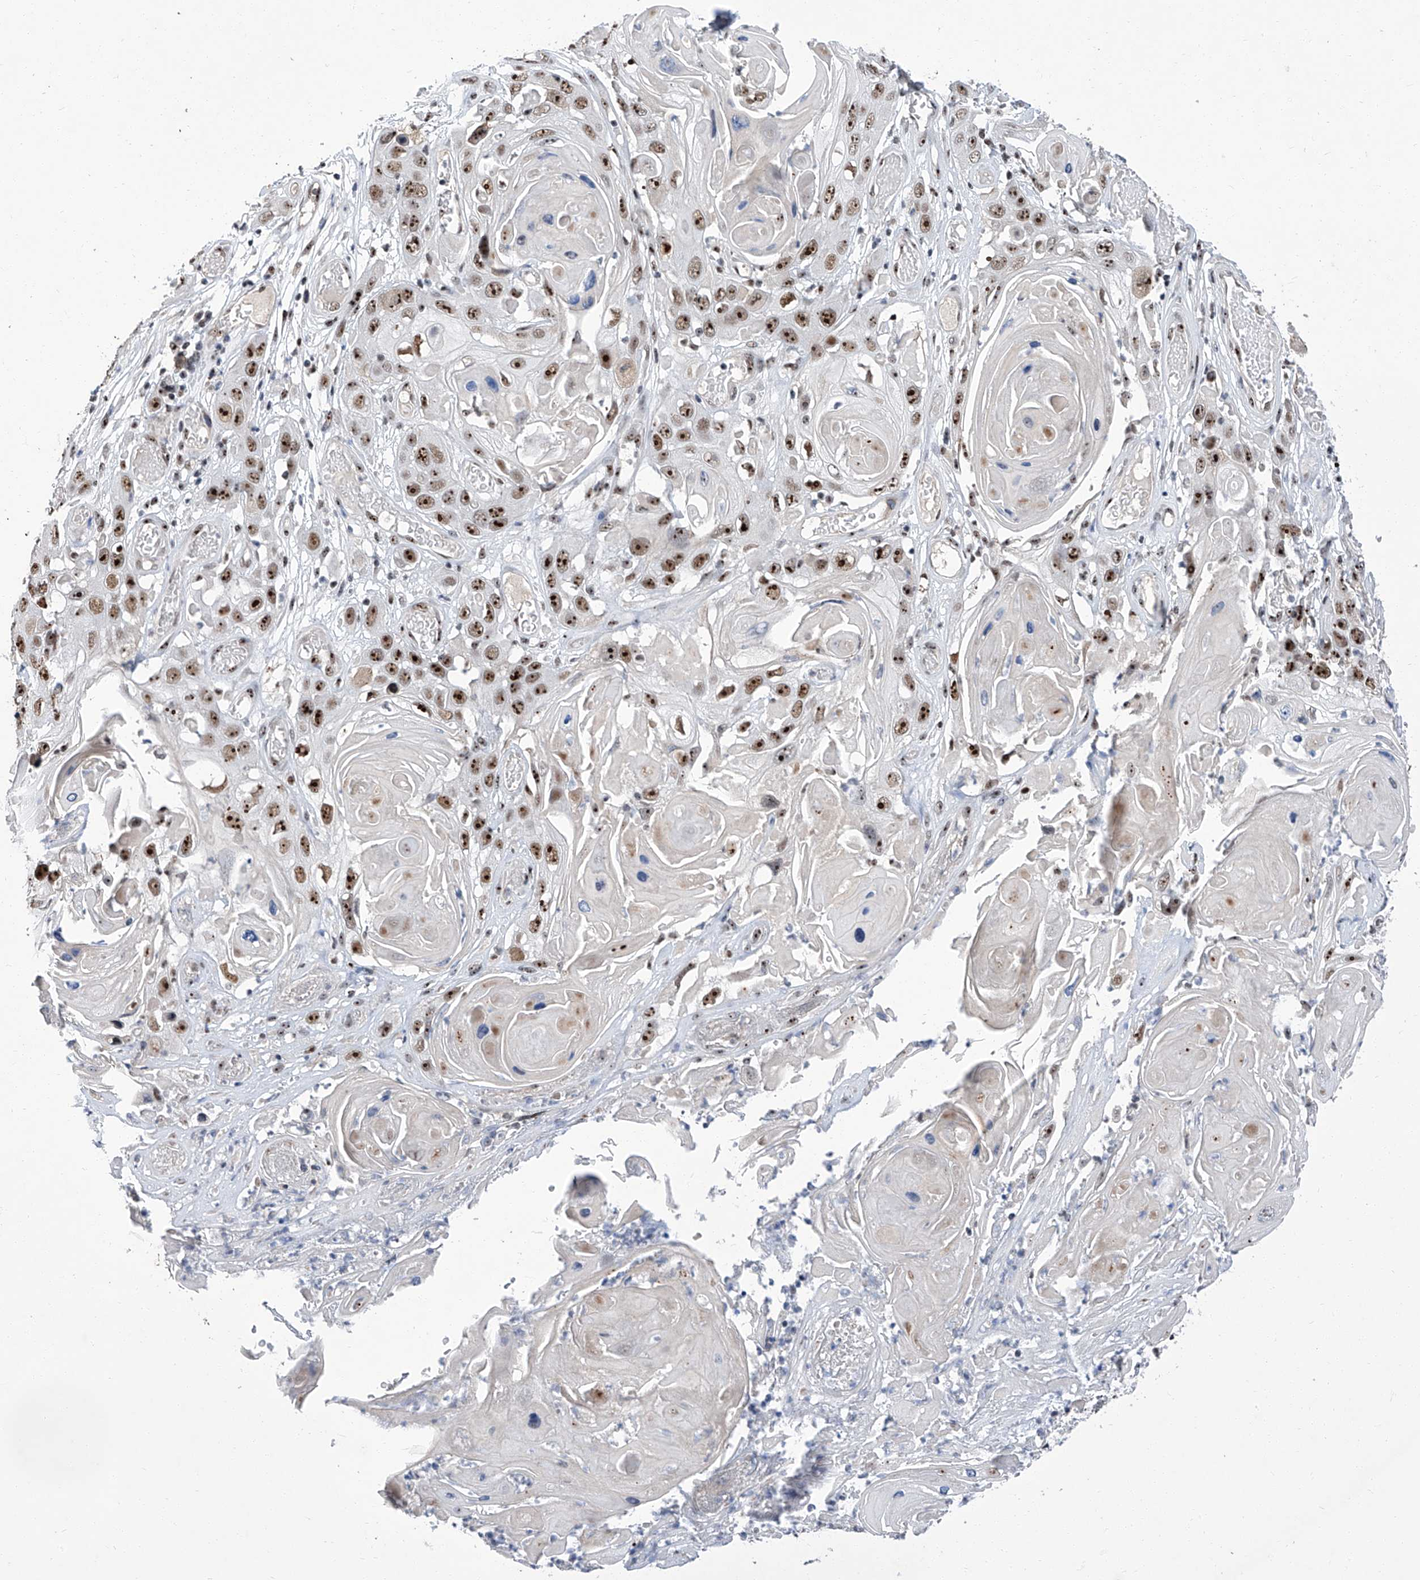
{"staining": {"intensity": "strong", "quantity": ">75%", "location": "nuclear"}, "tissue": "skin cancer", "cell_type": "Tumor cells", "image_type": "cancer", "snomed": [{"axis": "morphology", "description": "Squamous cell carcinoma, NOS"}, {"axis": "topography", "description": "Skin"}], "caption": "This is an image of immunohistochemistry staining of skin cancer, which shows strong expression in the nuclear of tumor cells.", "gene": "CMTR1", "patient": {"sex": "male", "age": 55}}